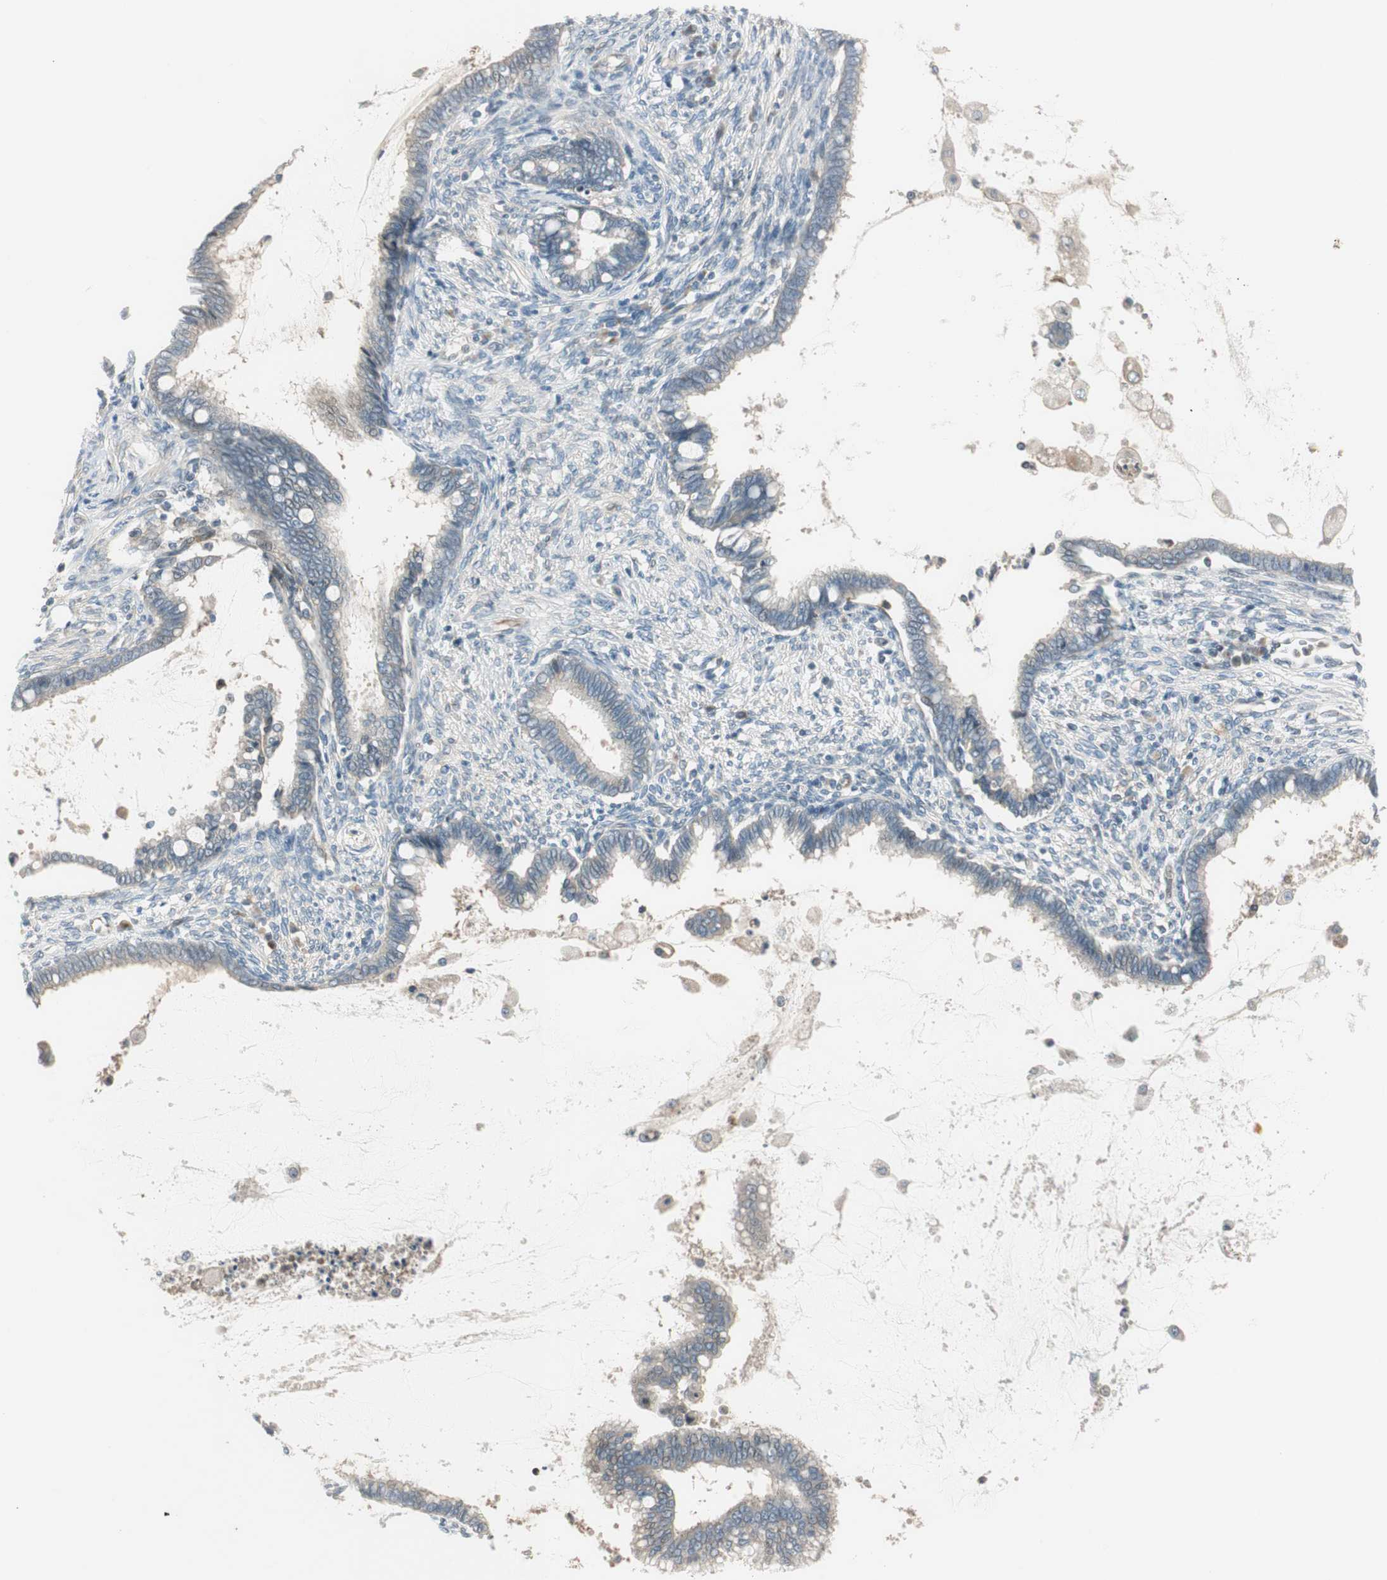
{"staining": {"intensity": "weak", "quantity": "<25%", "location": "cytoplasmic/membranous"}, "tissue": "cervical cancer", "cell_type": "Tumor cells", "image_type": "cancer", "snomed": [{"axis": "morphology", "description": "Adenocarcinoma, NOS"}, {"axis": "topography", "description": "Cervix"}], "caption": "A high-resolution photomicrograph shows immunohistochemistry (IHC) staining of cervical cancer (adenocarcinoma), which exhibits no significant expression in tumor cells.", "gene": "CGRRF1", "patient": {"sex": "female", "age": 44}}